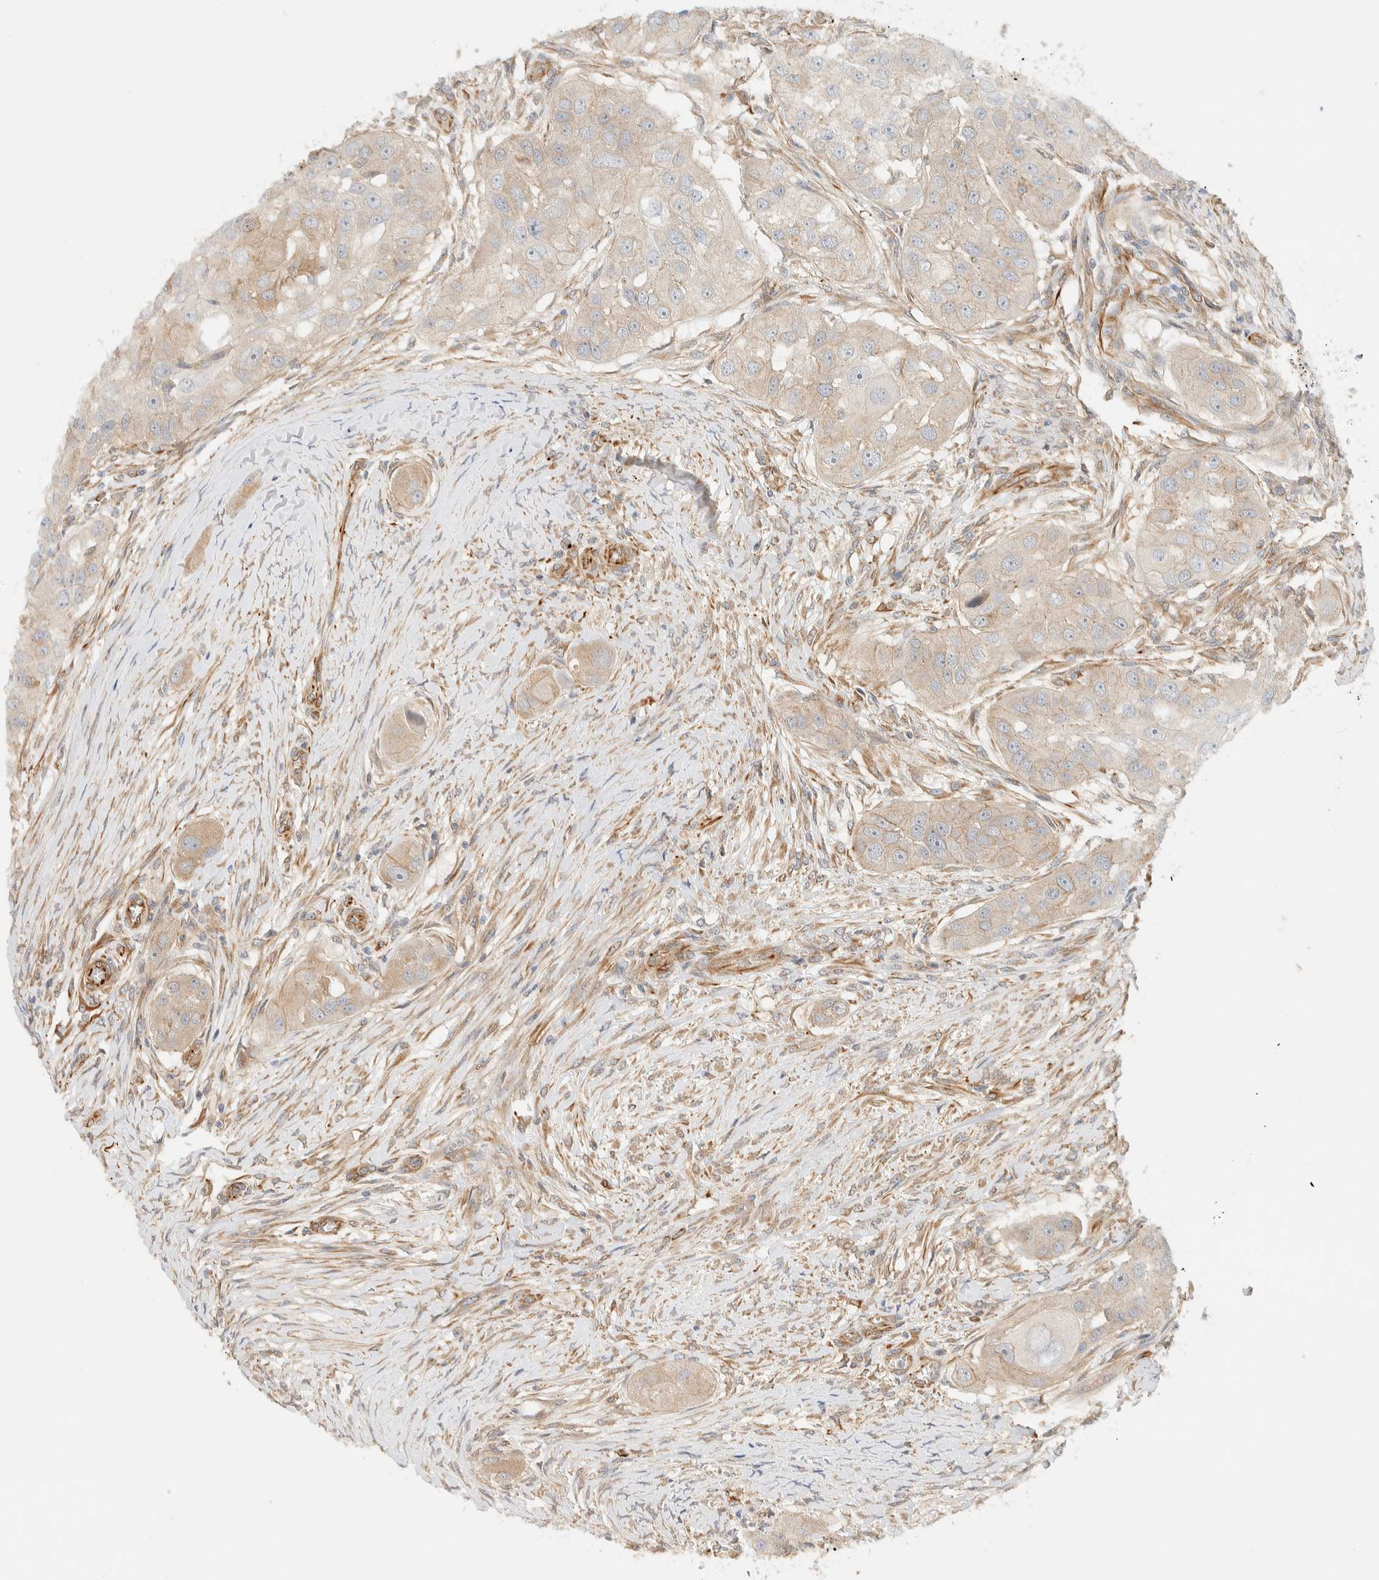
{"staining": {"intensity": "weak", "quantity": "<25%", "location": "cytoplasmic/membranous"}, "tissue": "head and neck cancer", "cell_type": "Tumor cells", "image_type": "cancer", "snomed": [{"axis": "morphology", "description": "Normal tissue, NOS"}, {"axis": "morphology", "description": "Squamous cell carcinoma, NOS"}, {"axis": "topography", "description": "Skeletal muscle"}, {"axis": "topography", "description": "Head-Neck"}], "caption": "Head and neck squamous cell carcinoma was stained to show a protein in brown. There is no significant staining in tumor cells. (DAB (3,3'-diaminobenzidine) immunohistochemistry, high magnification).", "gene": "FAT1", "patient": {"sex": "male", "age": 51}}